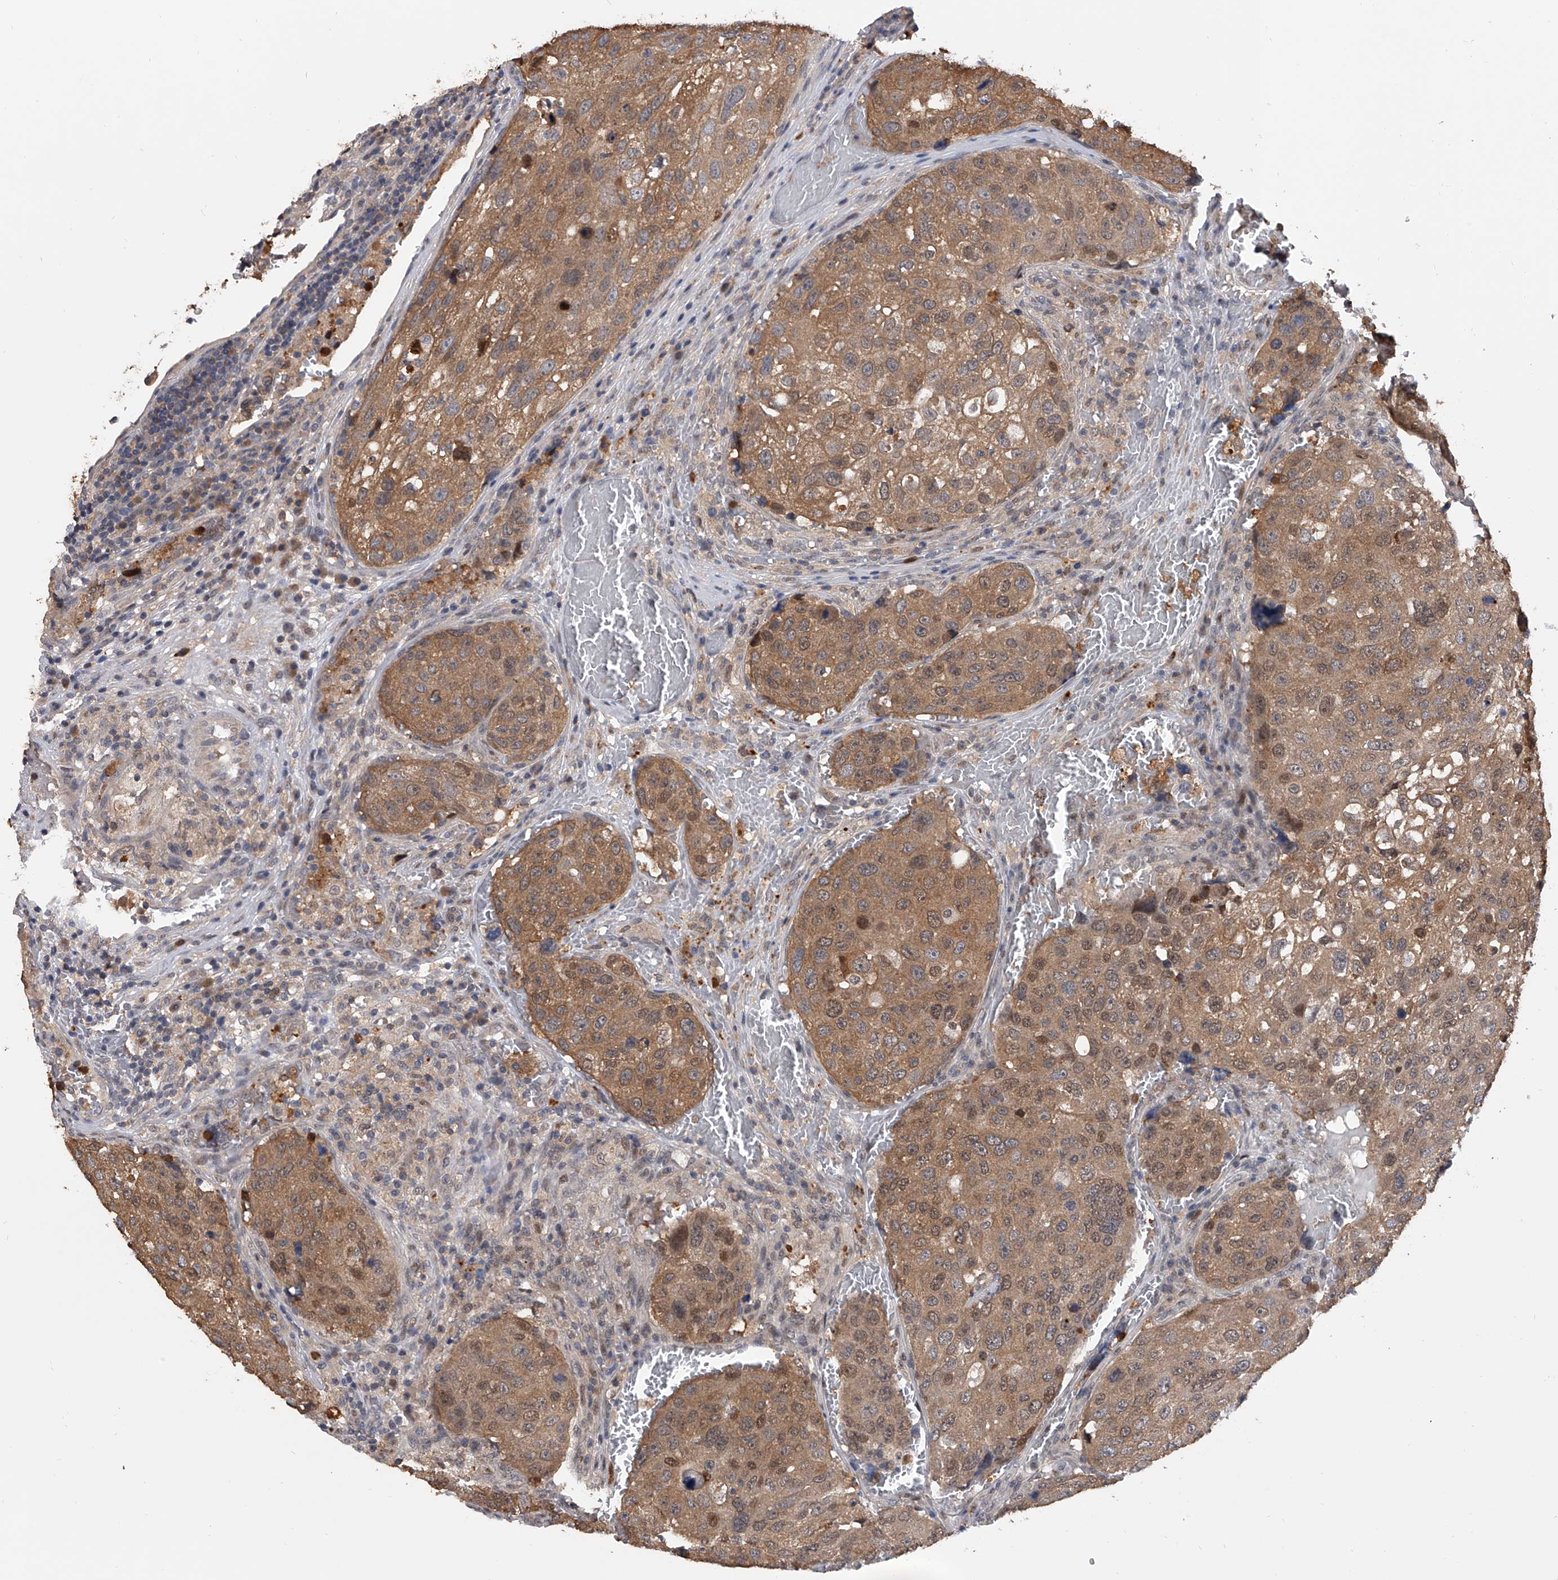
{"staining": {"intensity": "moderate", "quantity": ">75%", "location": "cytoplasmic/membranous,nuclear"}, "tissue": "urothelial cancer", "cell_type": "Tumor cells", "image_type": "cancer", "snomed": [{"axis": "morphology", "description": "Urothelial carcinoma, High grade"}, {"axis": "topography", "description": "Lymph node"}, {"axis": "topography", "description": "Urinary bladder"}], "caption": "Immunohistochemical staining of human urothelial cancer demonstrates medium levels of moderate cytoplasmic/membranous and nuclear positivity in about >75% of tumor cells.", "gene": "BHLHE23", "patient": {"sex": "male", "age": 51}}